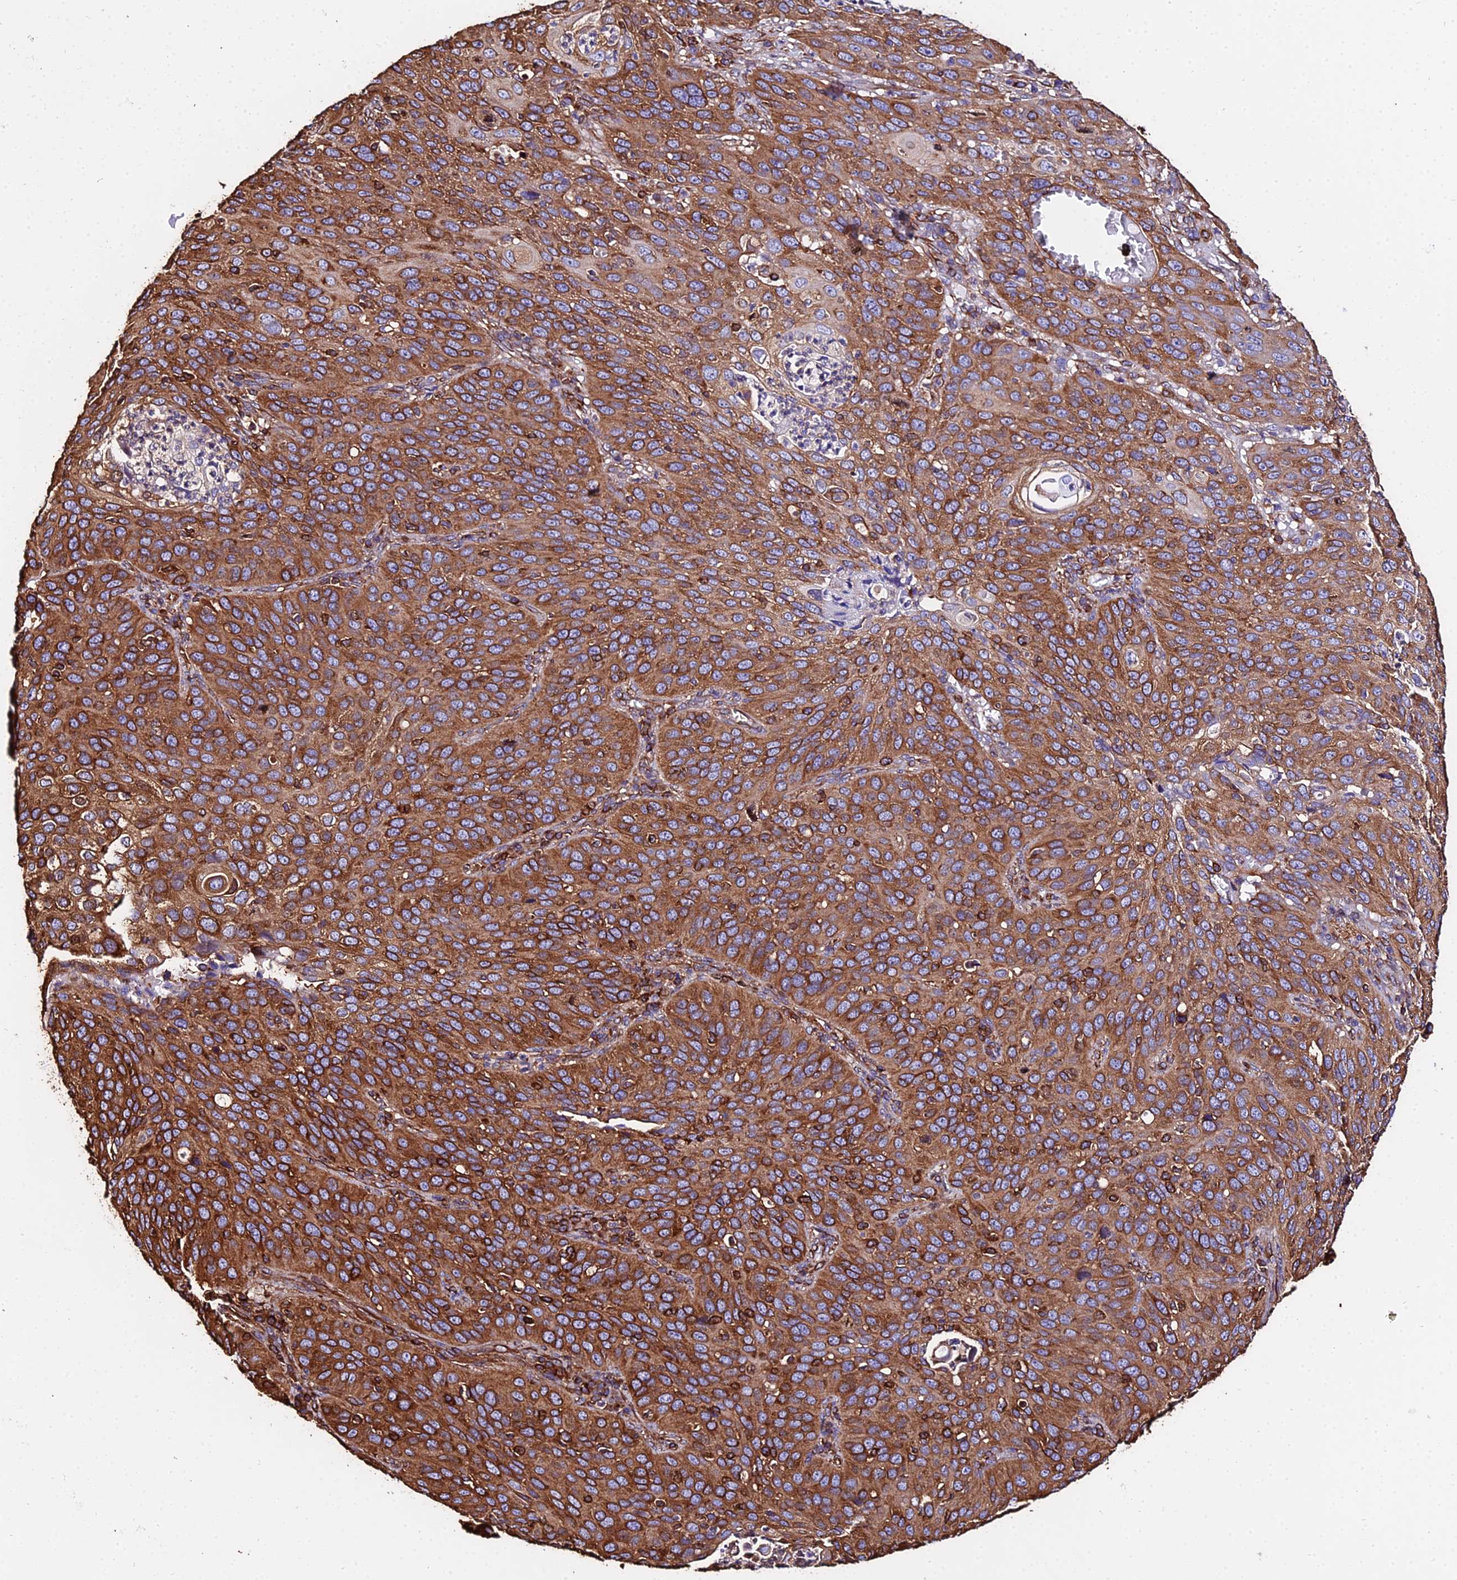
{"staining": {"intensity": "strong", "quantity": ">75%", "location": "cytoplasmic/membranous"}, "tissue": "cervical cancer", "cell_type": "Tumor cells", "image_type": "cancer", "snomed": [{"axis": "morphology", "description": "Squamous cell carcinoma, NOS"}, {"axis": "topography", "description": "Cervix"}], "caption": "Tumor cells show high levels of strong cytoplasmic/membranous staining in about >75% of cells in cervical cancer (squamous cell carcinoma).", "gene": "TUBA3D", "patient": {"sex": "female", "age": 36}}